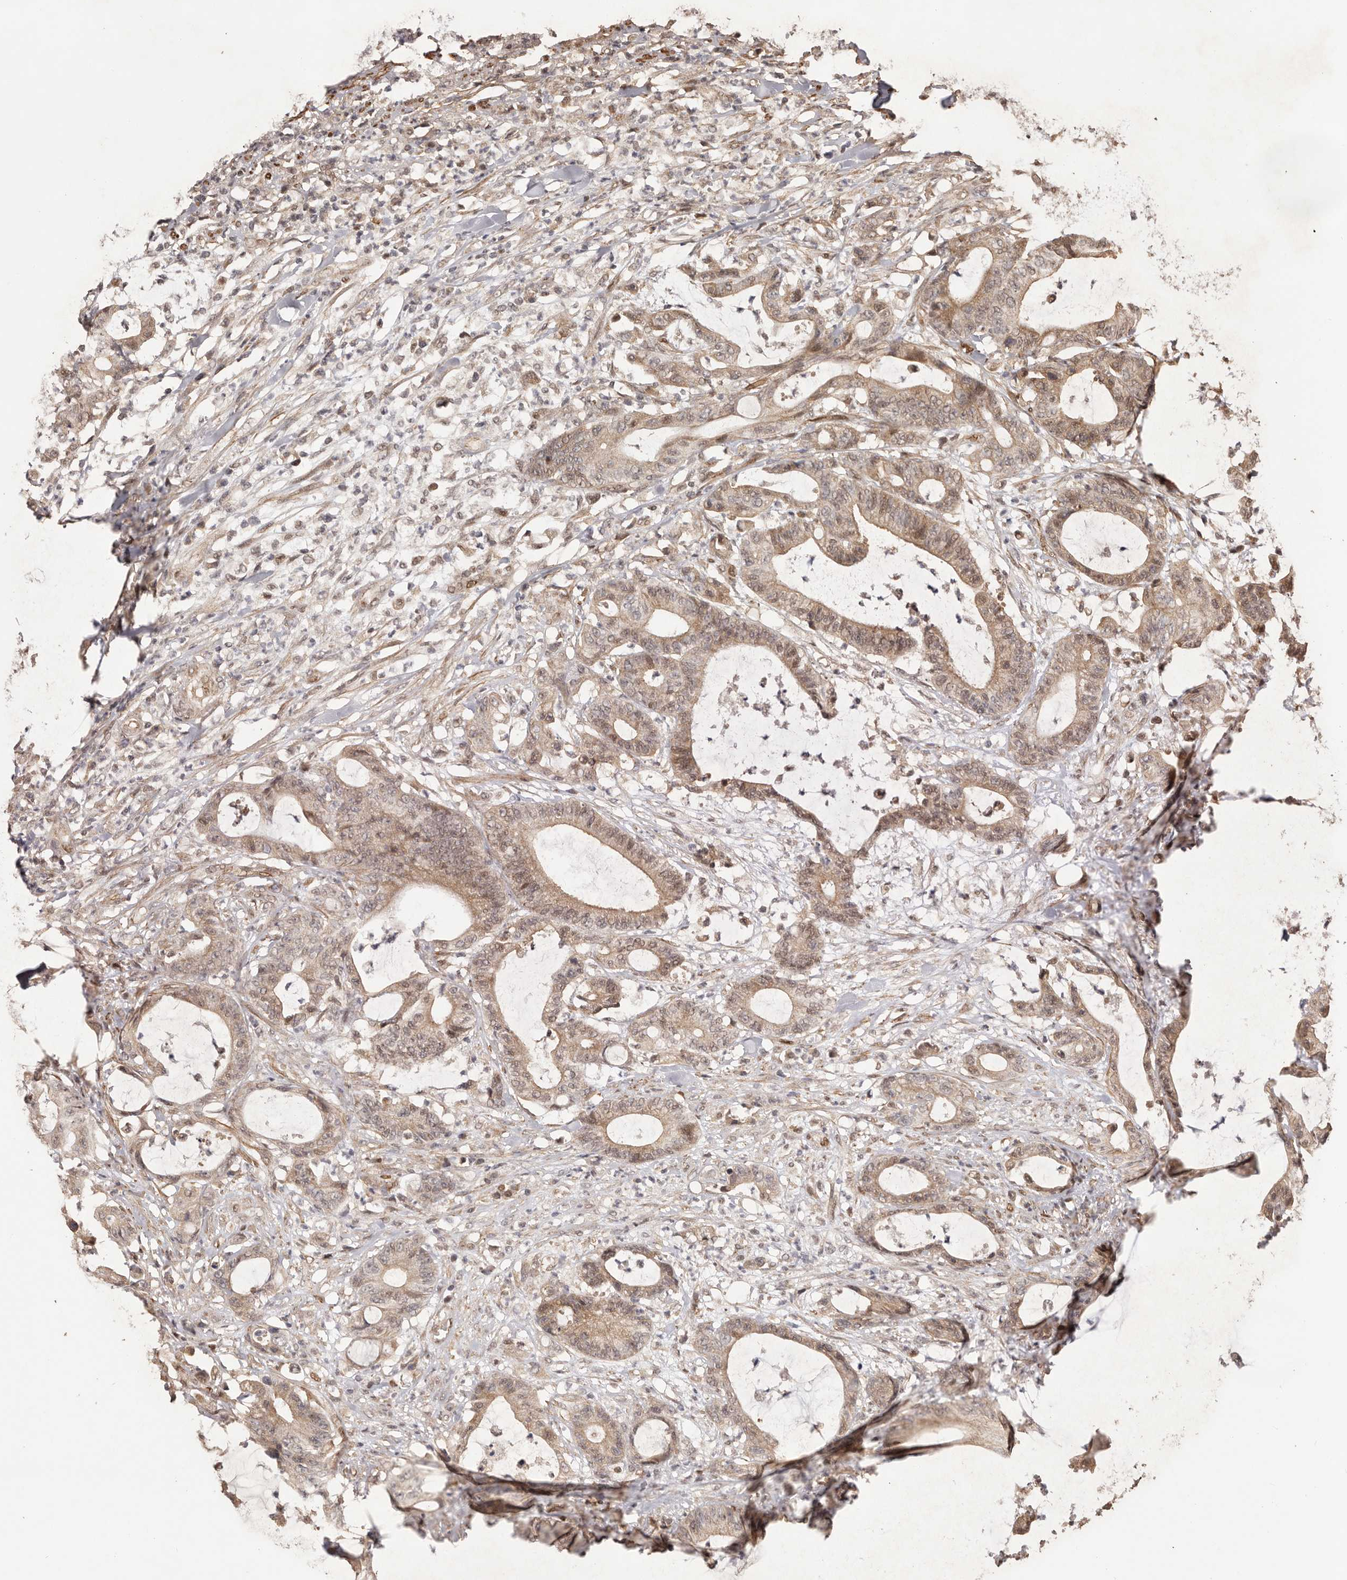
{"staining": {"intensity": "weak", "quantity": ">75%", "location": "cytoplasmic/membranous,nuclear"}, "tissue": "colorectal cancer", "cell_type": "Tumor cells", "image_type": "cancer", "snomed": [{"axis": "morphology", "description": "Adenocarcinoma, NOS"}, {"axis": "topography", "description": "Colon"}], "caption": "The histopathology image demonstrates immunohistochemical staining of colorectal adenocarcinoma. There is weak cytoplasmic/membranous and nuclear staining is appreciated in about >75% of tumor cells.", "gene": "UBR2", "patient": {"sex": "female", "age": 84}}